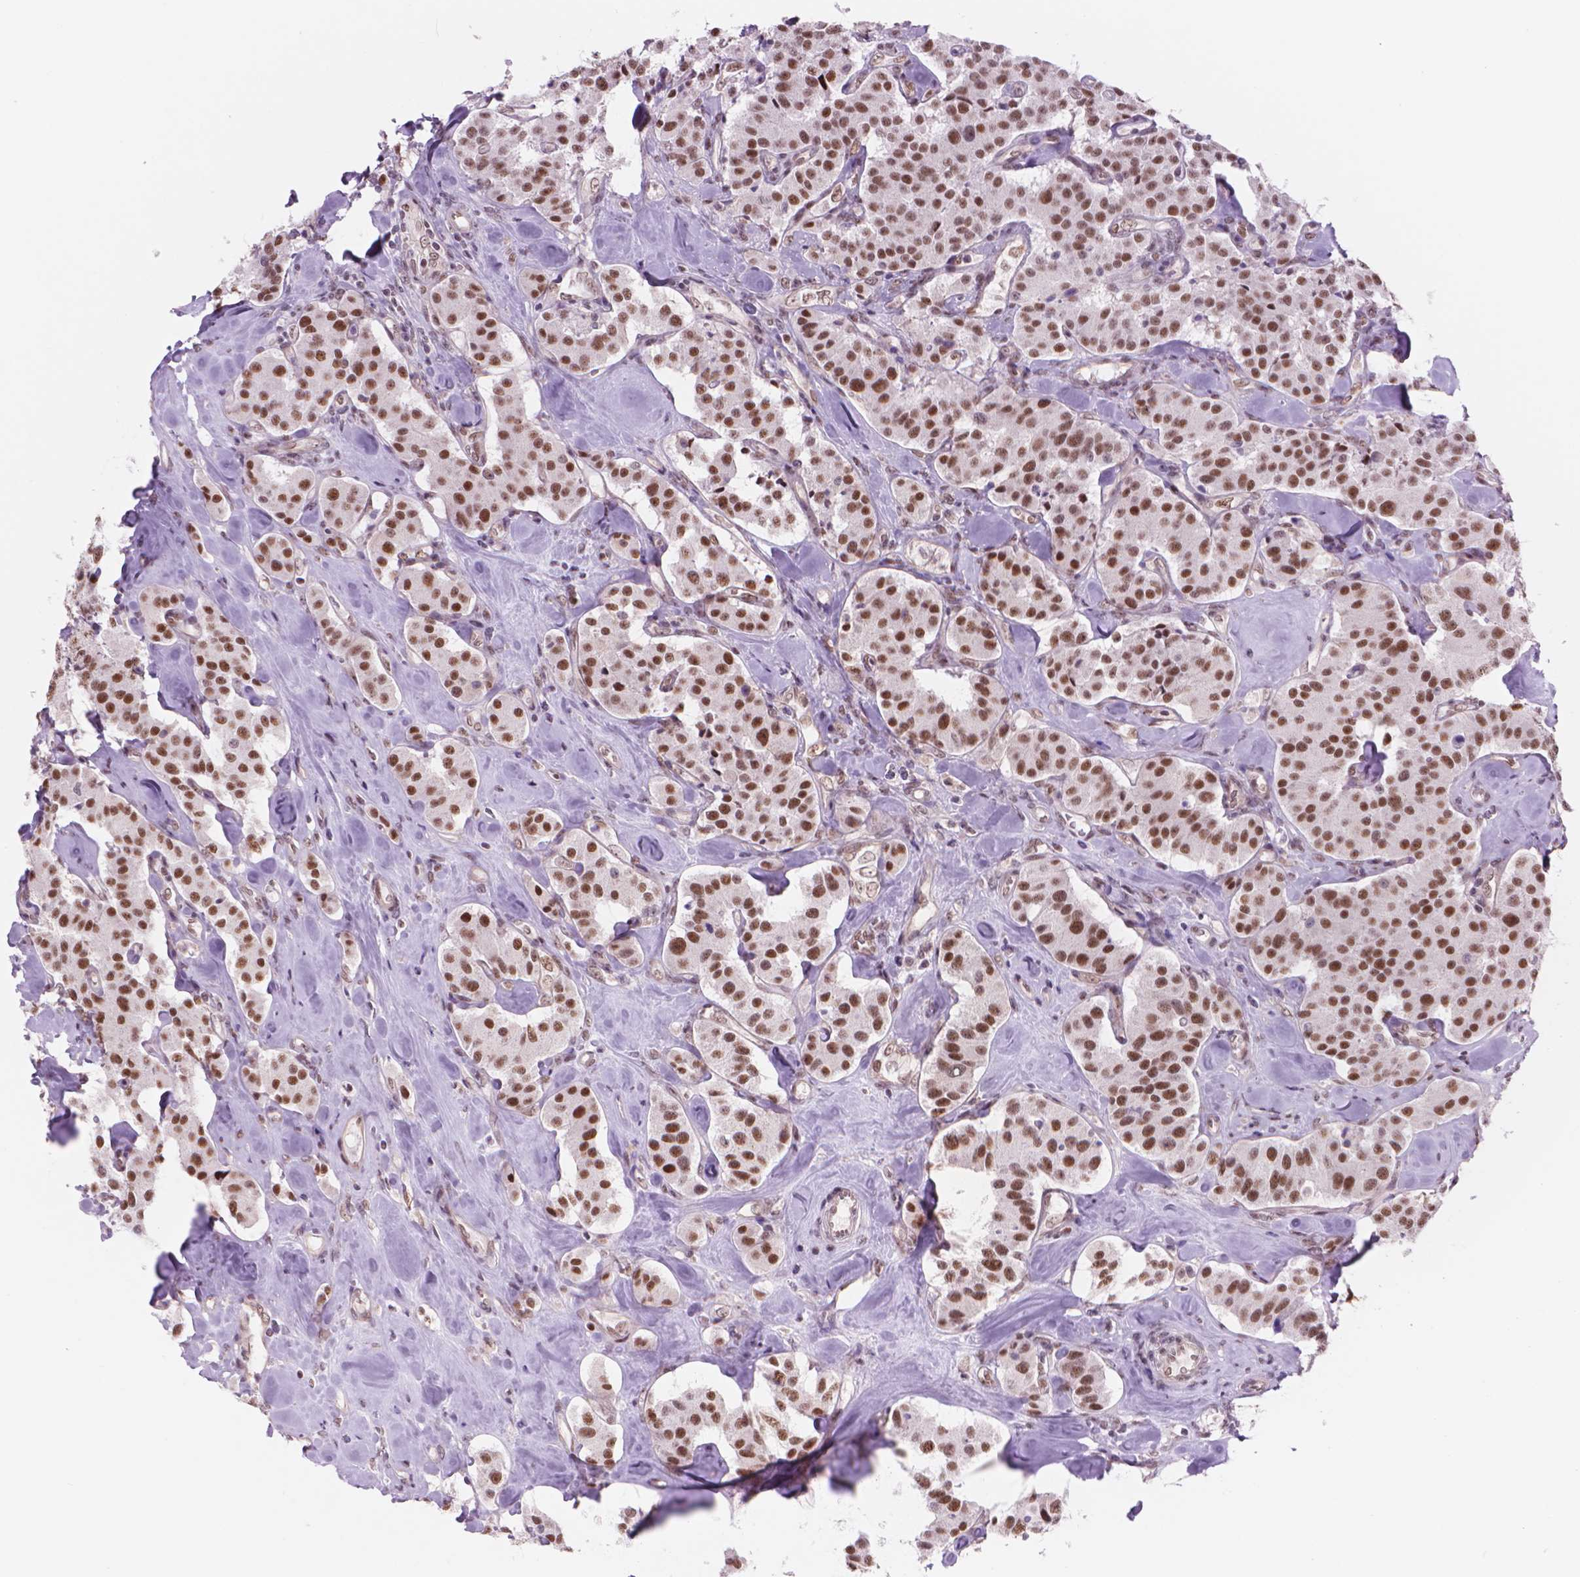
{"staining": {"intensity": "strong", "quantity": ">75%", "location": "nuclear"}, "tissue": "carcinoid", "cell_type": "Tumor cells", "image_type": "cancer", "snomed": [{"axis": "morphology", "description": "Carcinoid, malignant, NOS"}, {"axis": "topography", "description": "Pancreas"}], "caption": "This photomicrograph displays immunohistochemistry staining of human malignant carcinoid, with high strong nuclear staining in approximately >75% of tumor cells.", "gene": "POLR3D", "patient": {"sex": "male", "age": 41}}